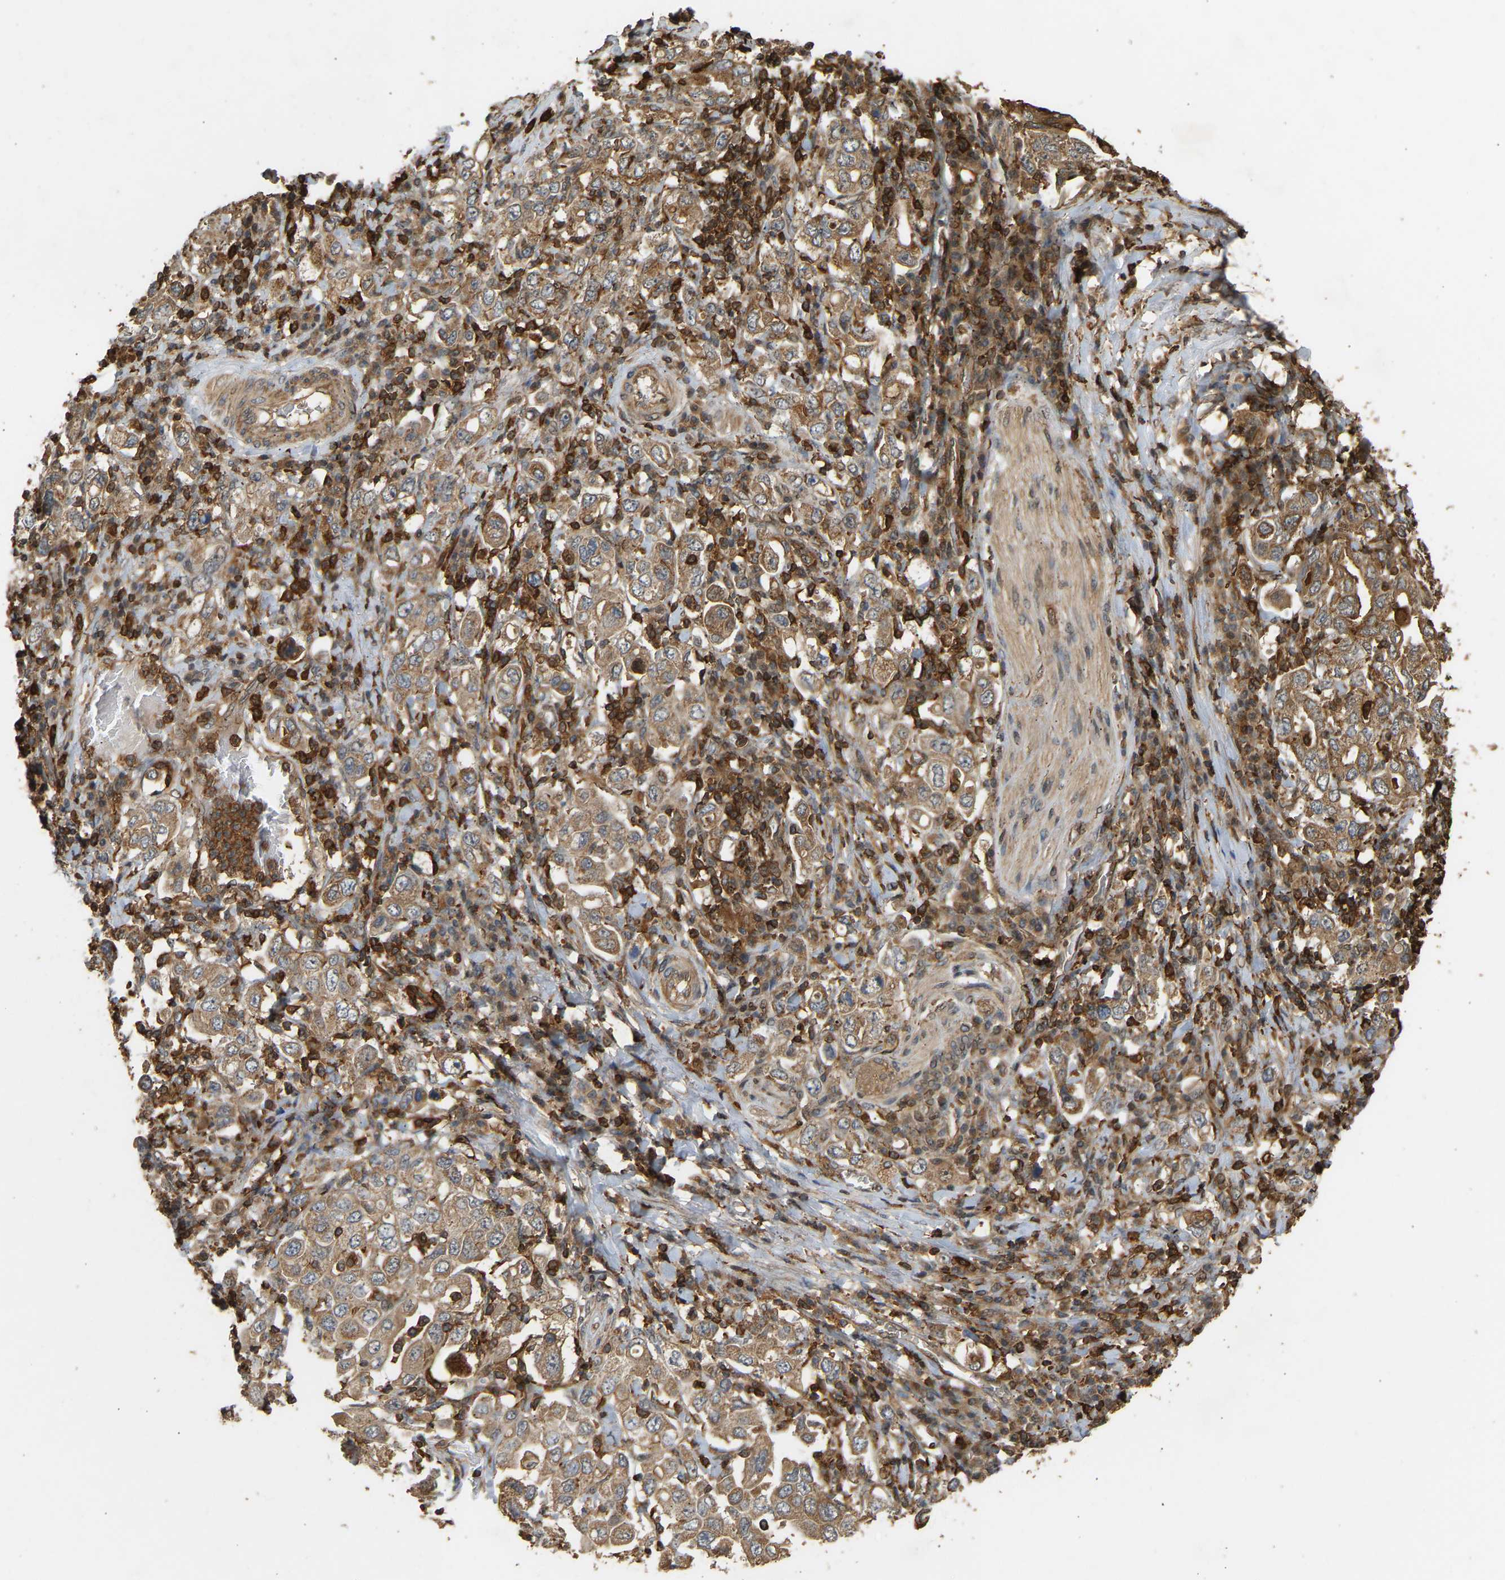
{"staining": {"intensity": "moderate", "quantity": ">75%", "location": "cytoplasmic/membranous"}, "tissue": "stomach cancer", "cell_type": "Tumor cells", "image_type": "cancer", "snomed": [{"axis": "morphology", "description": "Adenocarcinoma, NOS"}, {"axis": "topography", "description": "Stomach, upper"}], "caption": "Tumor cells exhibit moderate cytoplasmic/membranous positivity in about >75% of cells in adenocarcinoma (stomach).", "gene": "GOPC", "patient": {"sex": "male", "age": 62}}